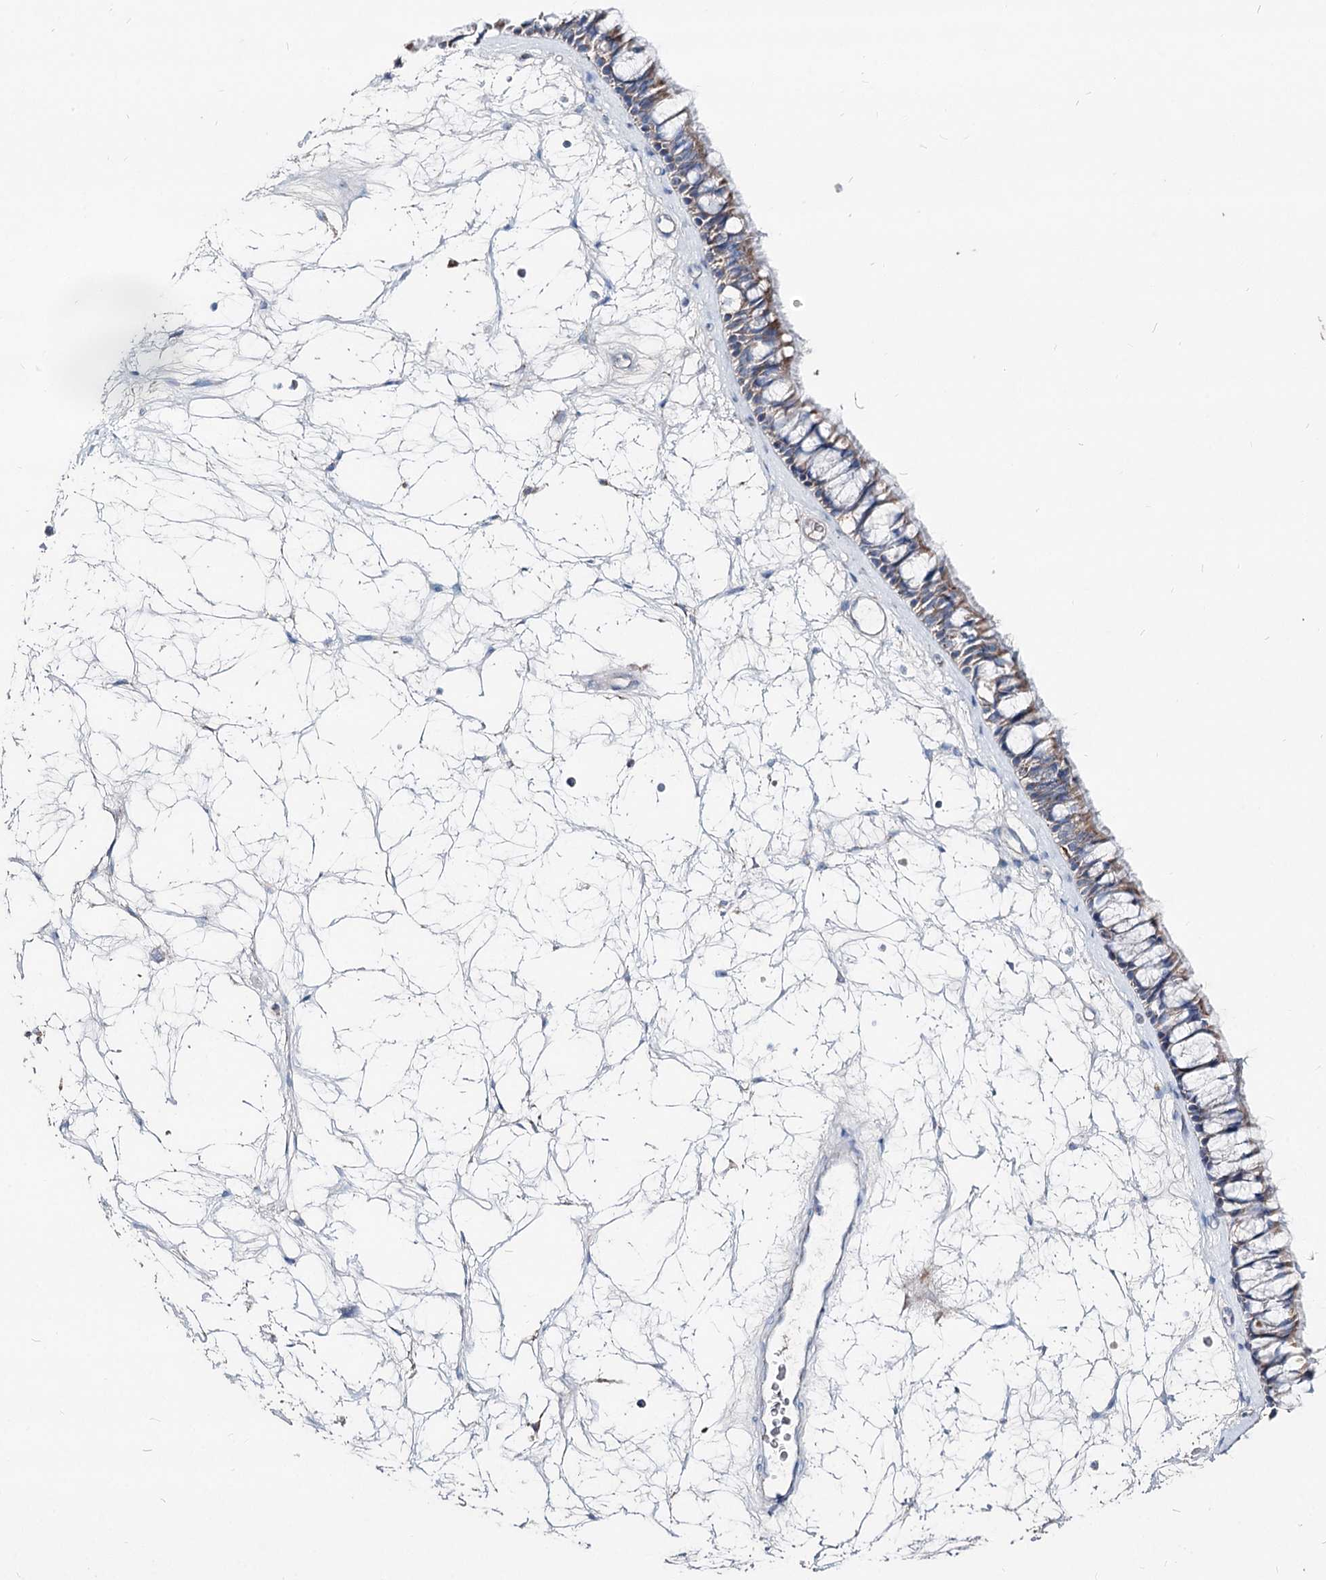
{"staining": {"intensity": "weak", "quantity": ">75%", "location": "cytoplasmic/membranous"}, "tissue": "nasopharynx", "cell_type": "Respiratory epithelial cells", "image_type": "normal", "snomed": [{"axis": "morphology", "description": "Normal tissue, NOS"}, {"axis": "topography", "description": "Nasopharynx"}], "caption": "Respiratory epithelial cells demonstrate low levels of weak cytoplasmic/membranous positivity in about >75% of cells in normal nasopharynx. The staining was performed using DAB (3,3'-diaminobenzidine), with brown indicating positive protein expression. Nuclei are stained blue with hematoxylin.", "gene": "MCCC2", "patient": {"sex": "male", "age": 64}}